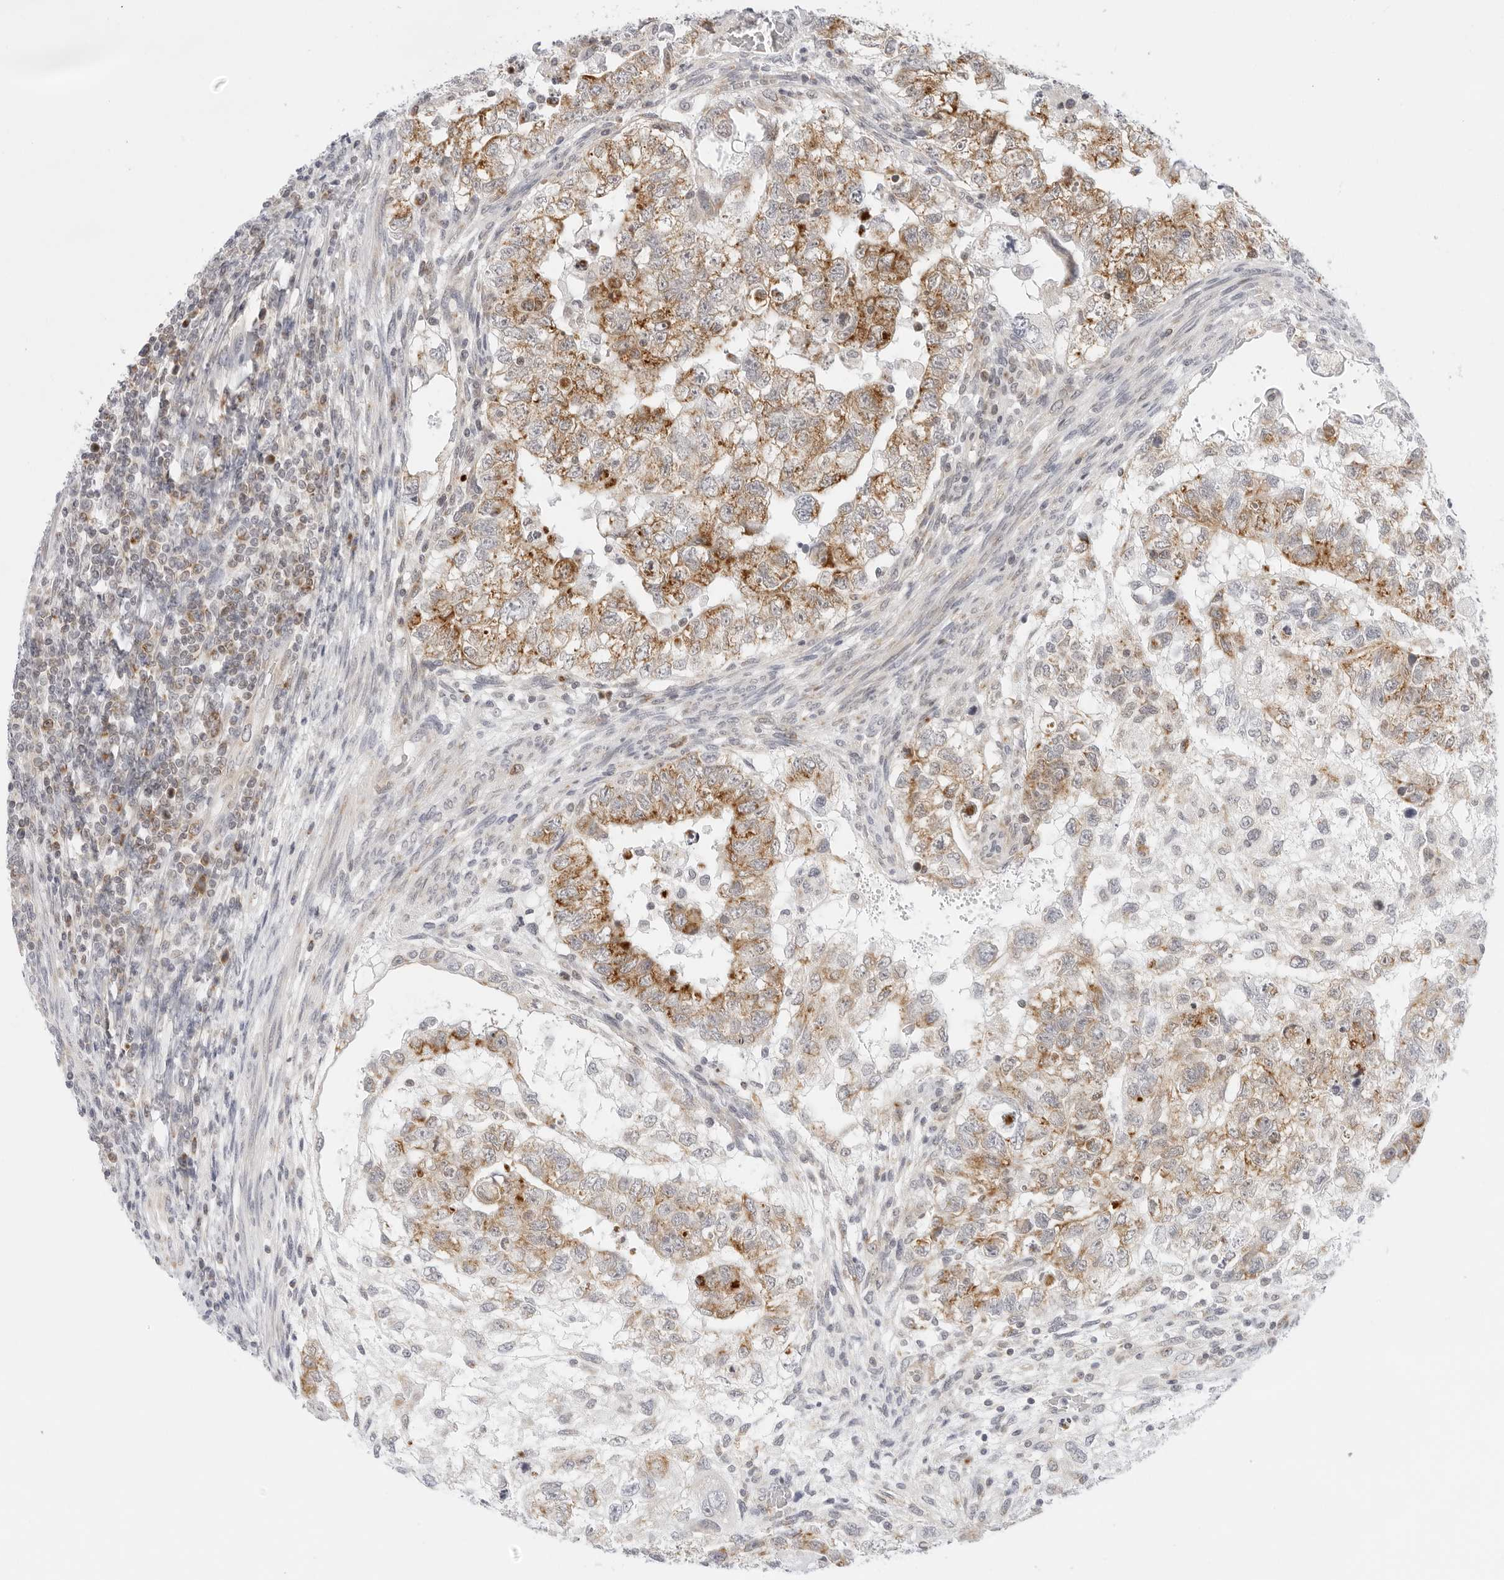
{"staining": {"intensity": "moderate", "quantity": ">75%", "location": "cytoplasmic/membranous"}, "tissue": "testis cancer", "cell_type": "Tumor cells", "image_type": "cancer", "snomed": [{"axis": "morphology", "description": "Carcinoma, Embryonal, NOS"}, {"axis": "topography", "description": "Testis"}], "caption": "Approximately >75% of tumor cells in human embryonal carcinoma (testis) demonstrate moderate cytoplasmic/membranous protein expression as visualized by brown immunohistochemical staining.", "gene": "CIART", "patient": {"sex": "male", "age": 37}}